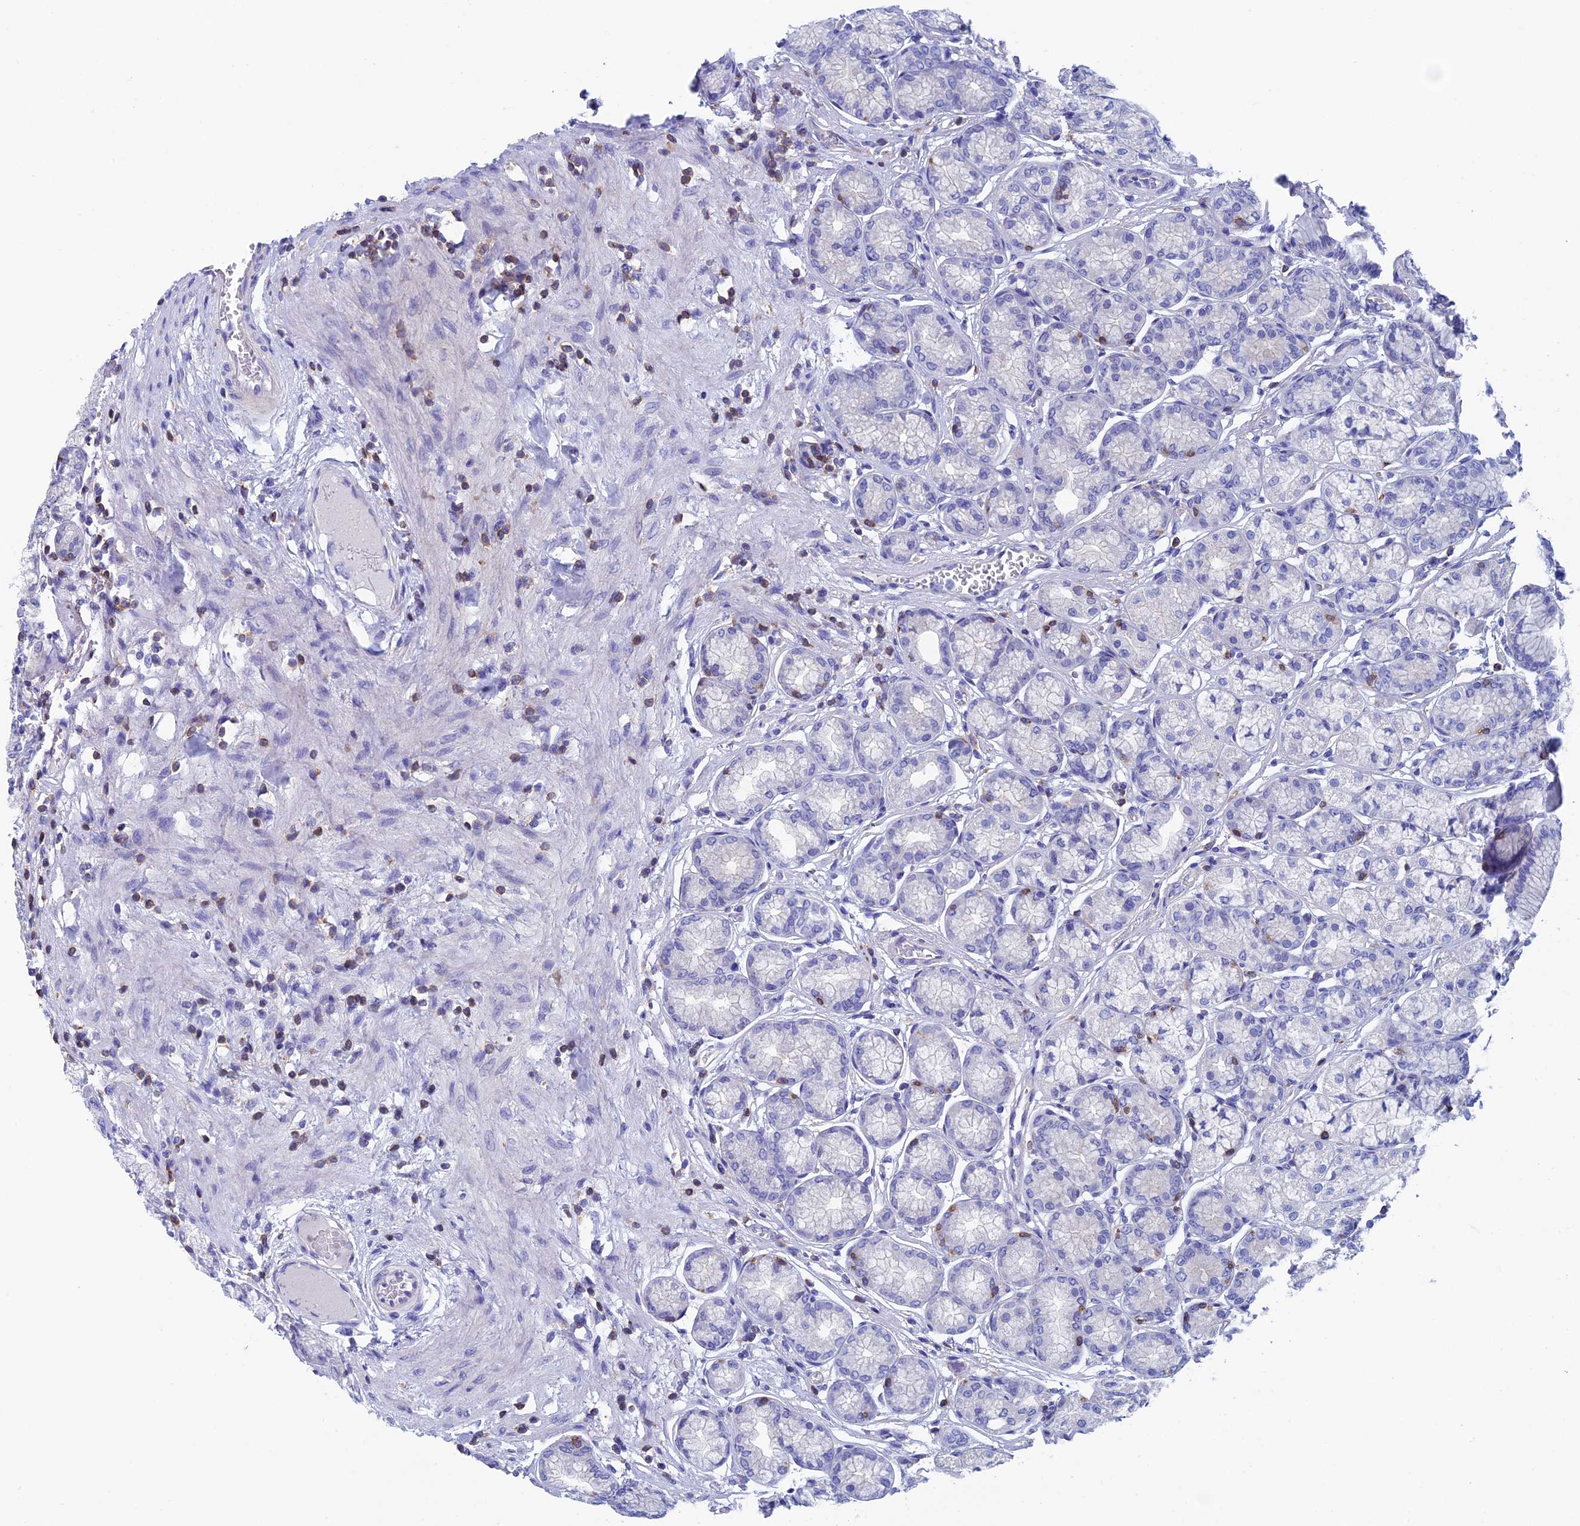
{"staining": {"intensity": "negative", "quantity": "none", "location": "none"}, "tissue": "stomach", "cell_type": "Glandular cells", "image_type": "normal", "snomed": [{"axis": "morphology", "description": "Normal tissue, NOS"}, {"axis": "morphology", "description": "Adenocarcinoma, NOS"}, {"axis": "morphology", "description": "Adenocarcinoma, High grade"}, {"axis": "topography", "description": "Stomach, upper"}, {"axis": "topography", "description": "Stomach"}], "caption": "This is an immunohistochemistry histopathology image of unremarkable human stomach. There is no expression in glandular cells.", "gene": "SEPTIN1", "patient": {"sex": "female", "age": 65}}